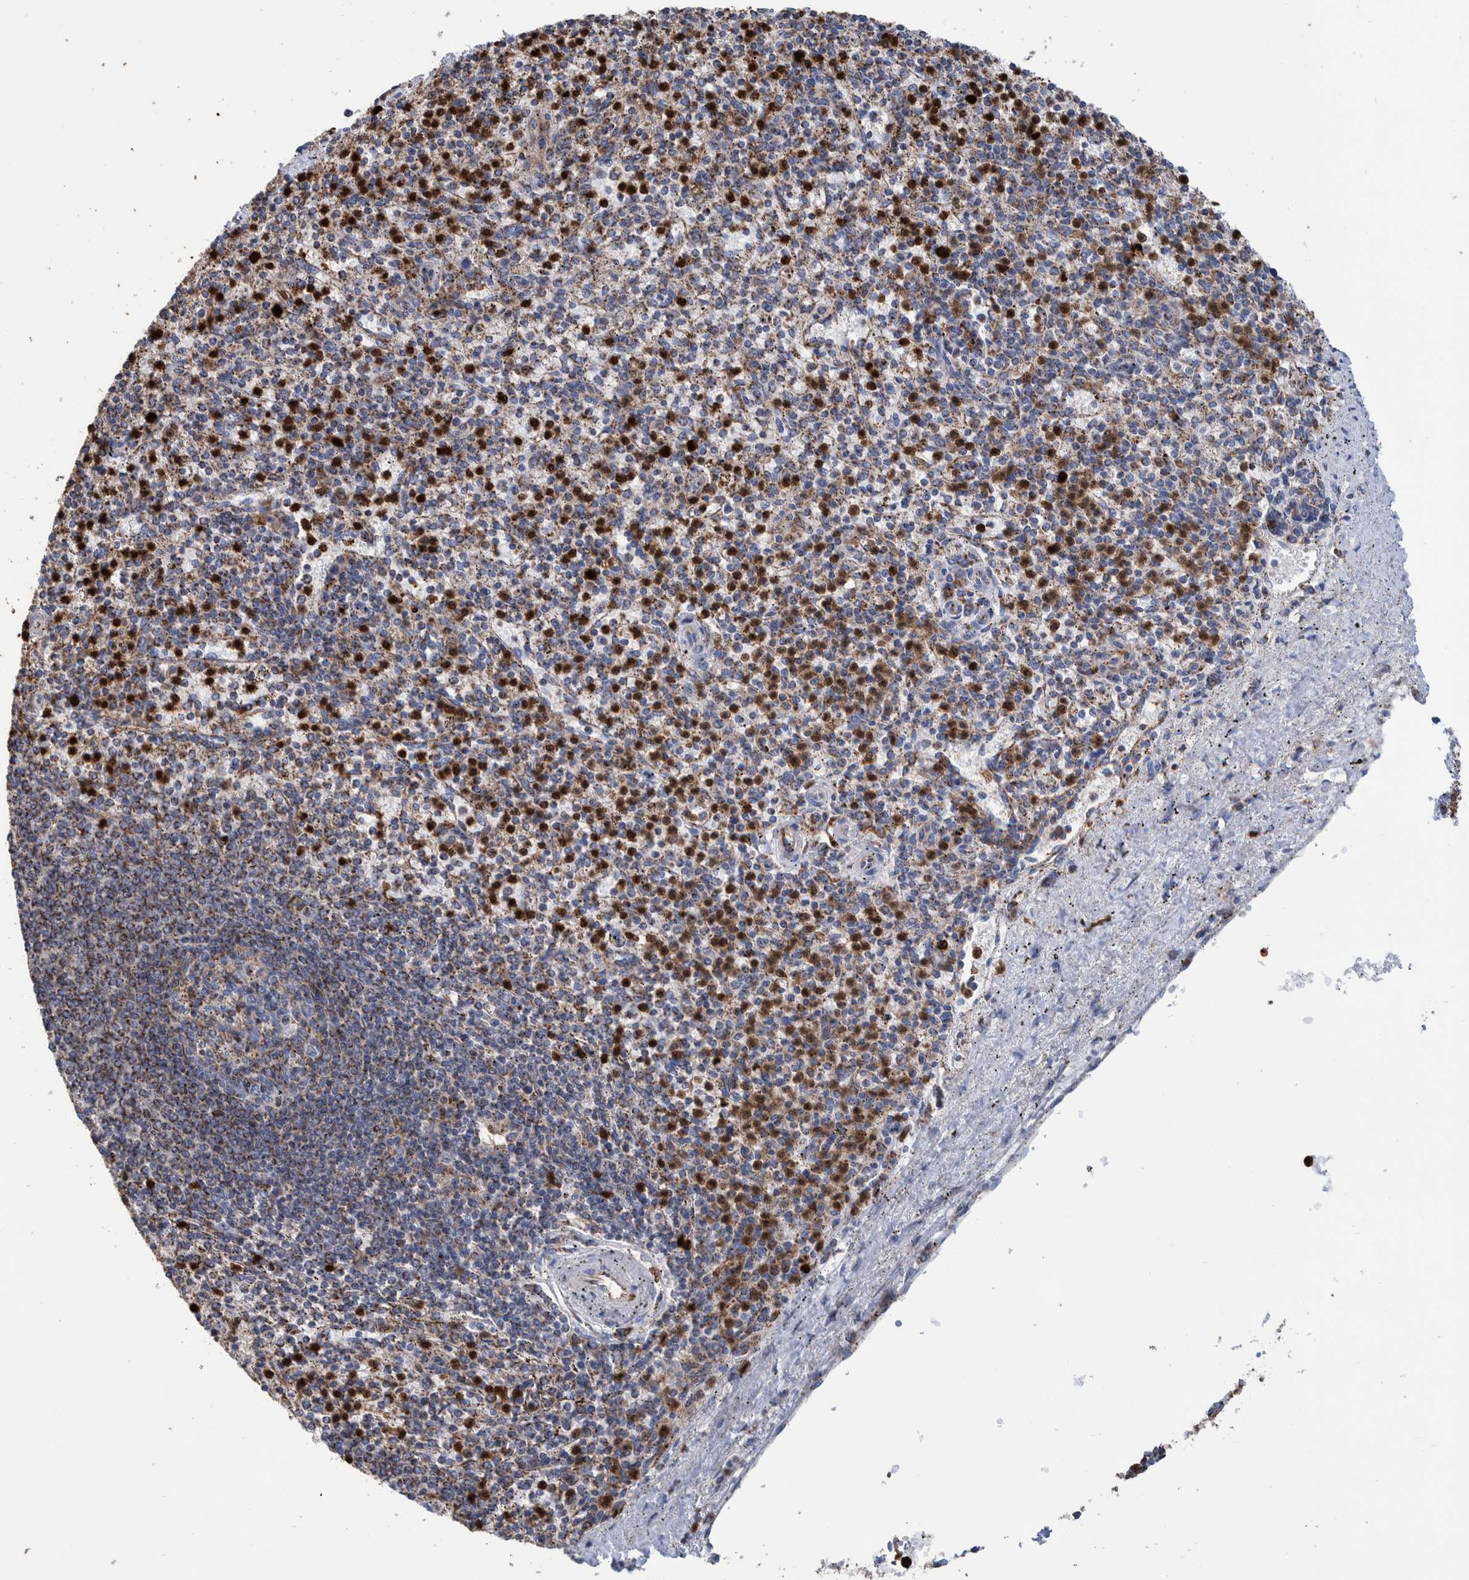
{"staining": {"intensity": "strong", "quantity": "25%-75%", "location": "cytoplasmic/membranous,nuclear"}, "tissue": "spleen", "cell_type": "Cells in red pulp", "image_type": "normal", "snomed": [{"axis": "morphology", "description": "Normal tissue, NOS"}, {"axis": "topography", "description": "Spleen"}], "caption": "IHC micrograph of benign human spleen stained for a protein (brown), which displays high levels of strong cytoplasmic/membranous,nuclear positivity in approximately 25%-75% of cells in red pulp.", "gene": "DECR1", "patient": {"sex": "male", "age": 72}}